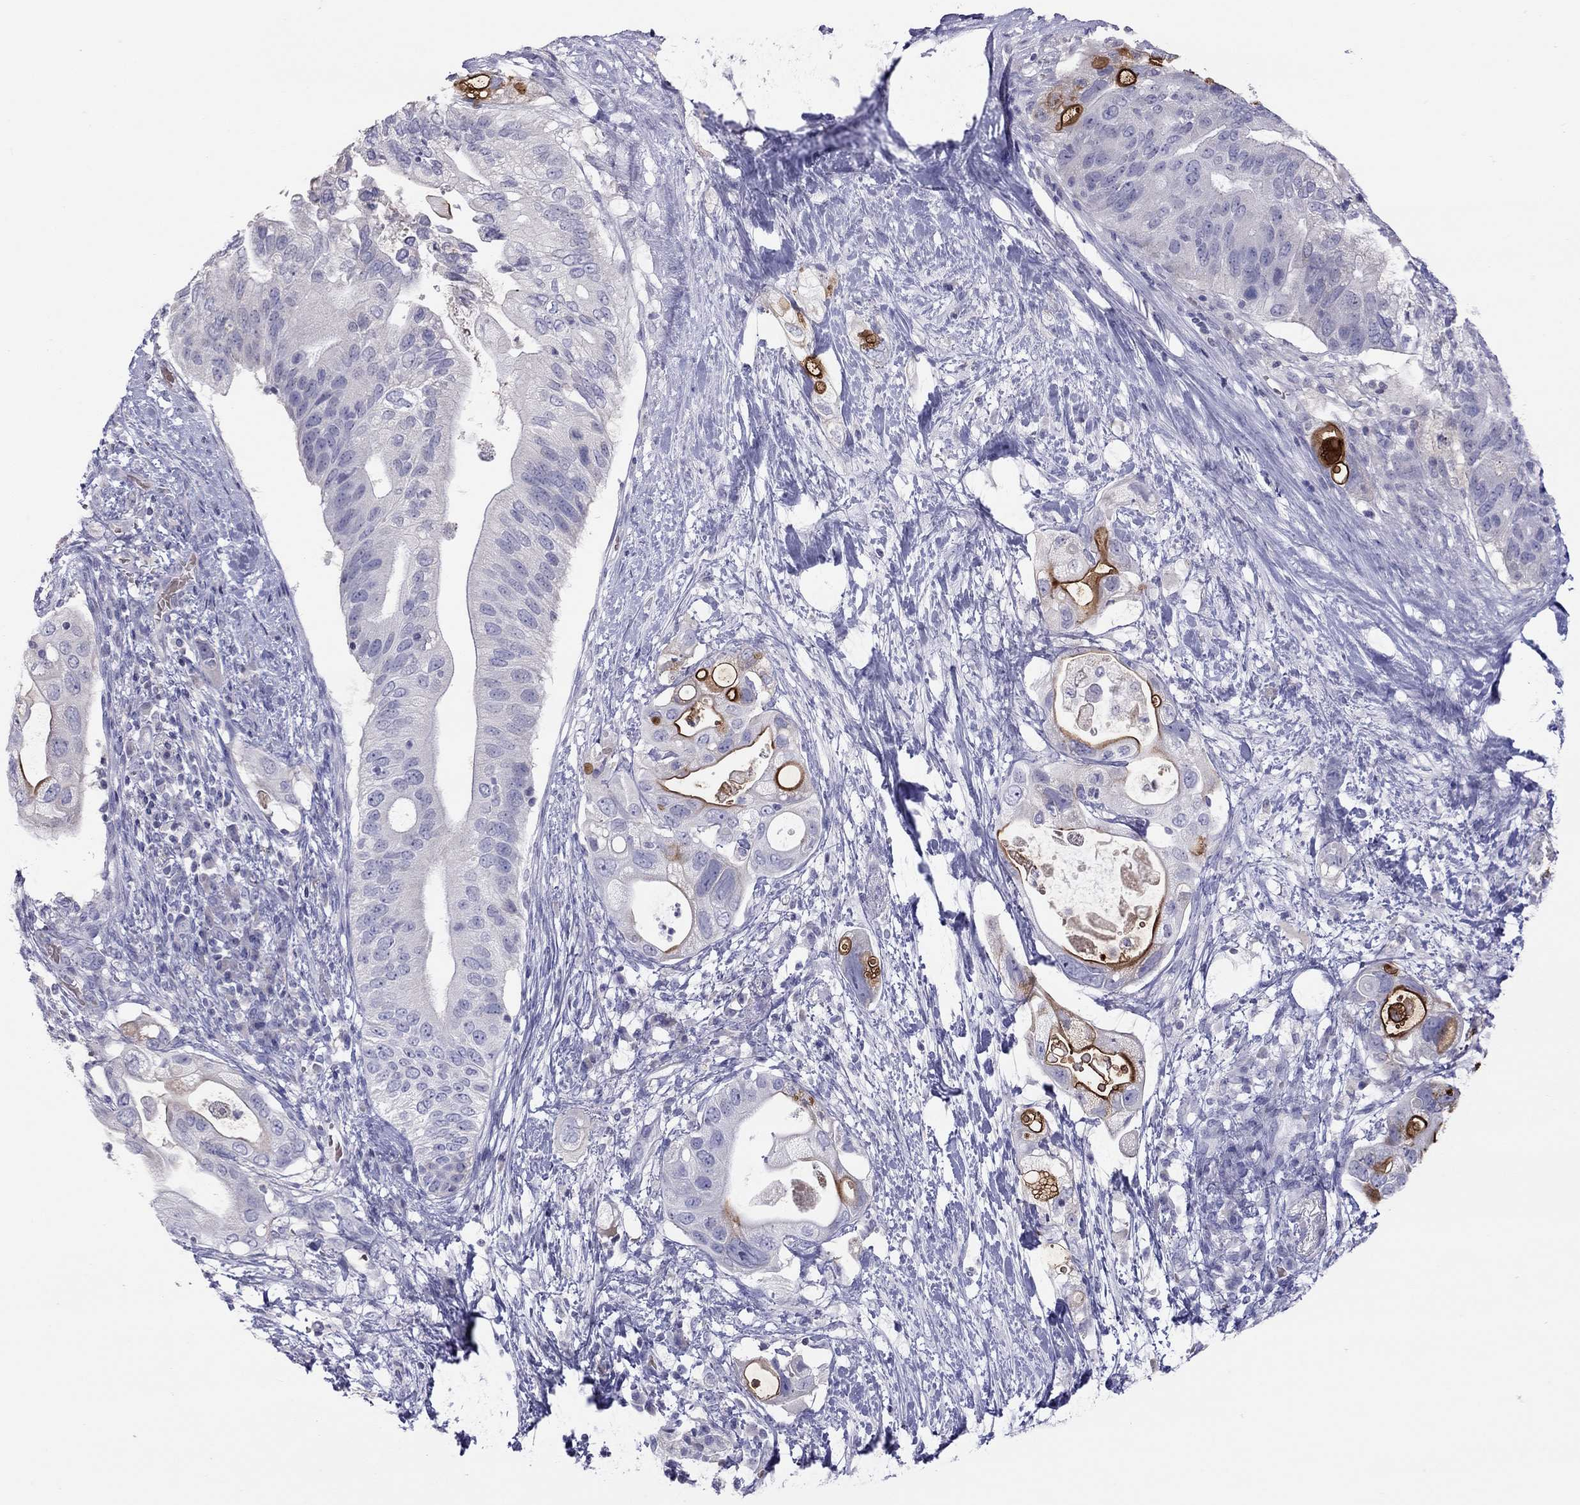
{"staining": {"intensity": "strong", "quantity": "25%-75%", "location": "cytoplasmic/membranous"}, "tissue": "pancreatic cancer", "cell_type": "Tumor cells", "image_type": "cancer", "snomed": [{"axis": "morphology", "description": "Adenocarcinoma, NOS"}, {"axis": "topography", "description": "Pancreas"}], "caption": "Immunohistochemistry staining of pancreatic cancer, which shows high levels of strong cytoplasmic/membranous expression in approximately 25%-75% of tumor cells indicating strong cytoplasmic/membranous protein staining. The staining was performed using DAB (brown) for protein detection and nuclei were counterstained in hematoxylin (blue).", "gene": "MUC16", "patient": {"sex": "female", "age": 72}}